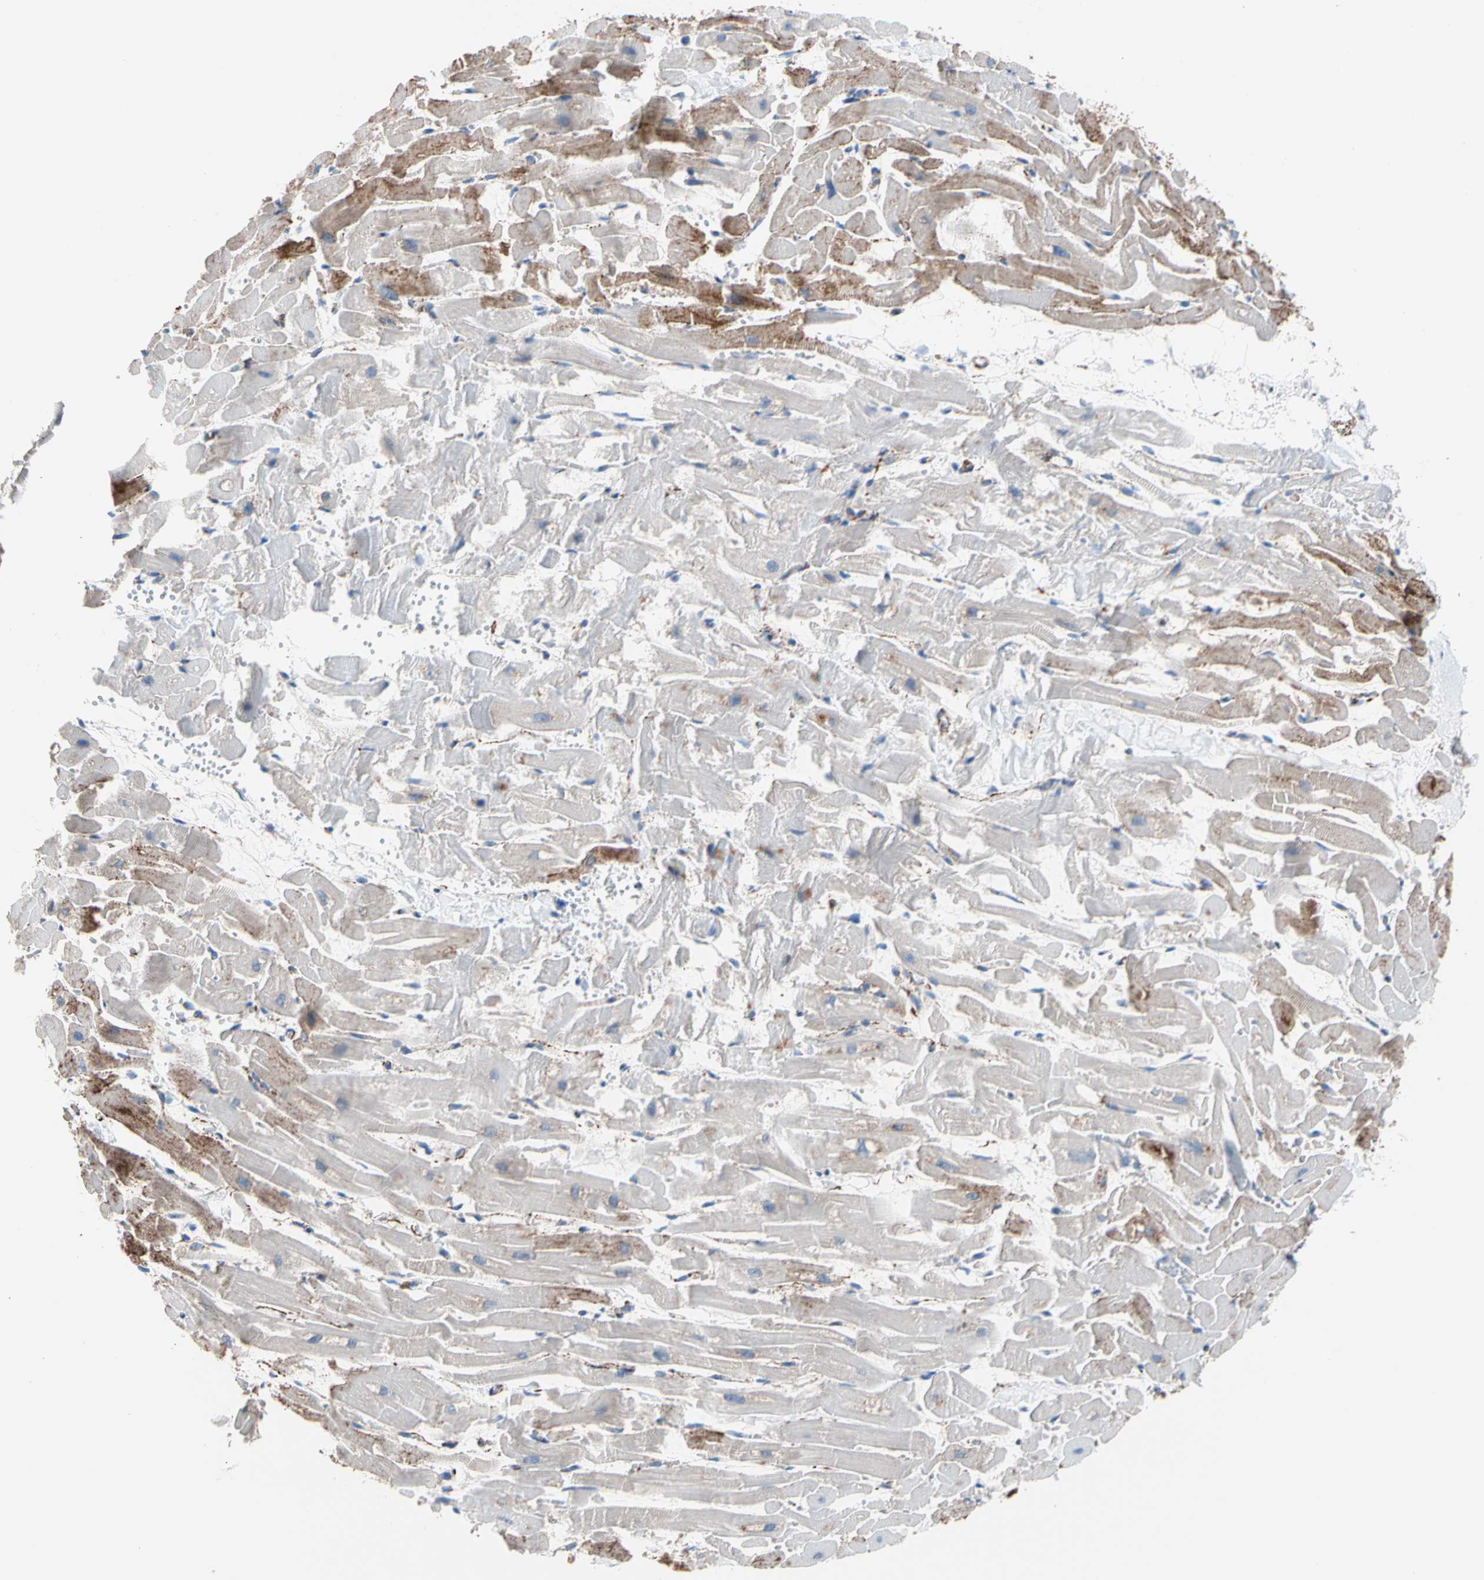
{"staining": {"intensity": "strong", "quantity": "25%-75%", "location": "cytoplasmic/membranous"}, "tissue": "heart muscle", "cell_type": "Cardiomyocytes", "image_type": "normal", "snomed": [{"axis": "morphology", "description": "Normal tissue, NOS"}, {"axis": "topography", "description": "Heart"}], "caption": "Human heart muscle stained for a protein (brown) displays strong cytoplasmic/membranous positive staining in approximately 25%-75% of cardiomyocytes.", "gene": "HK1", "patient": {"sex": "female", "age": 19}}